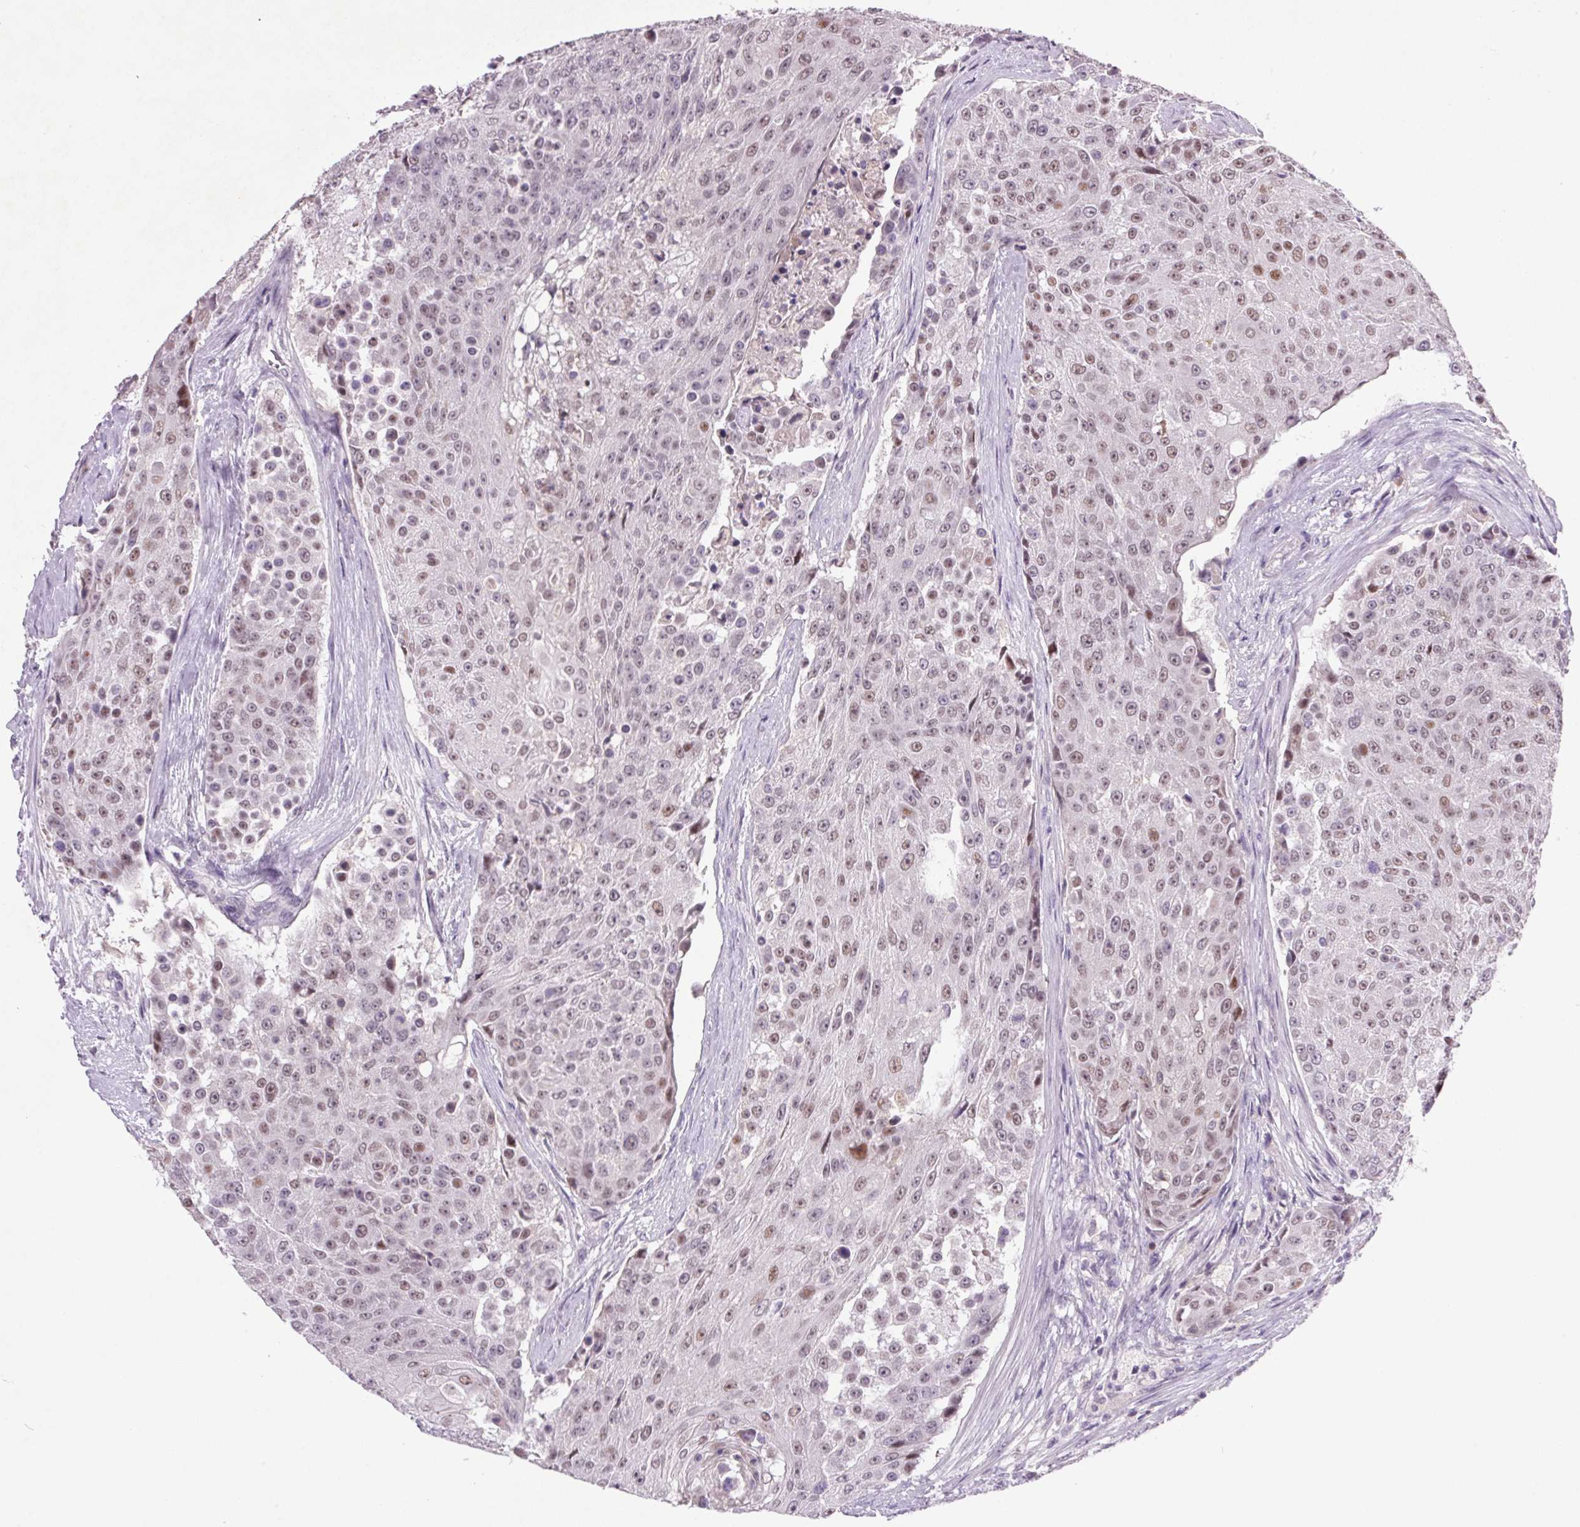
{"staining": {"intensity": "weak", "quantity": ">75%", "location": "nuclear"}, "tissue": "urothelial cancer", "cell_type": "Tumor cells", "image_type": "cancer", "snomed": [{"axis": "morphology", "description": "Urothelial carcinoma, High grade"}, {"axis": "topography", "description": "Urinary bladder"}], "caption": "Urothelial cancer tissue shows weak nuclear expression in approximately >75% of tumor cells", "gene": "TRDN", "patient": {"sex": "female", "age": 63}}